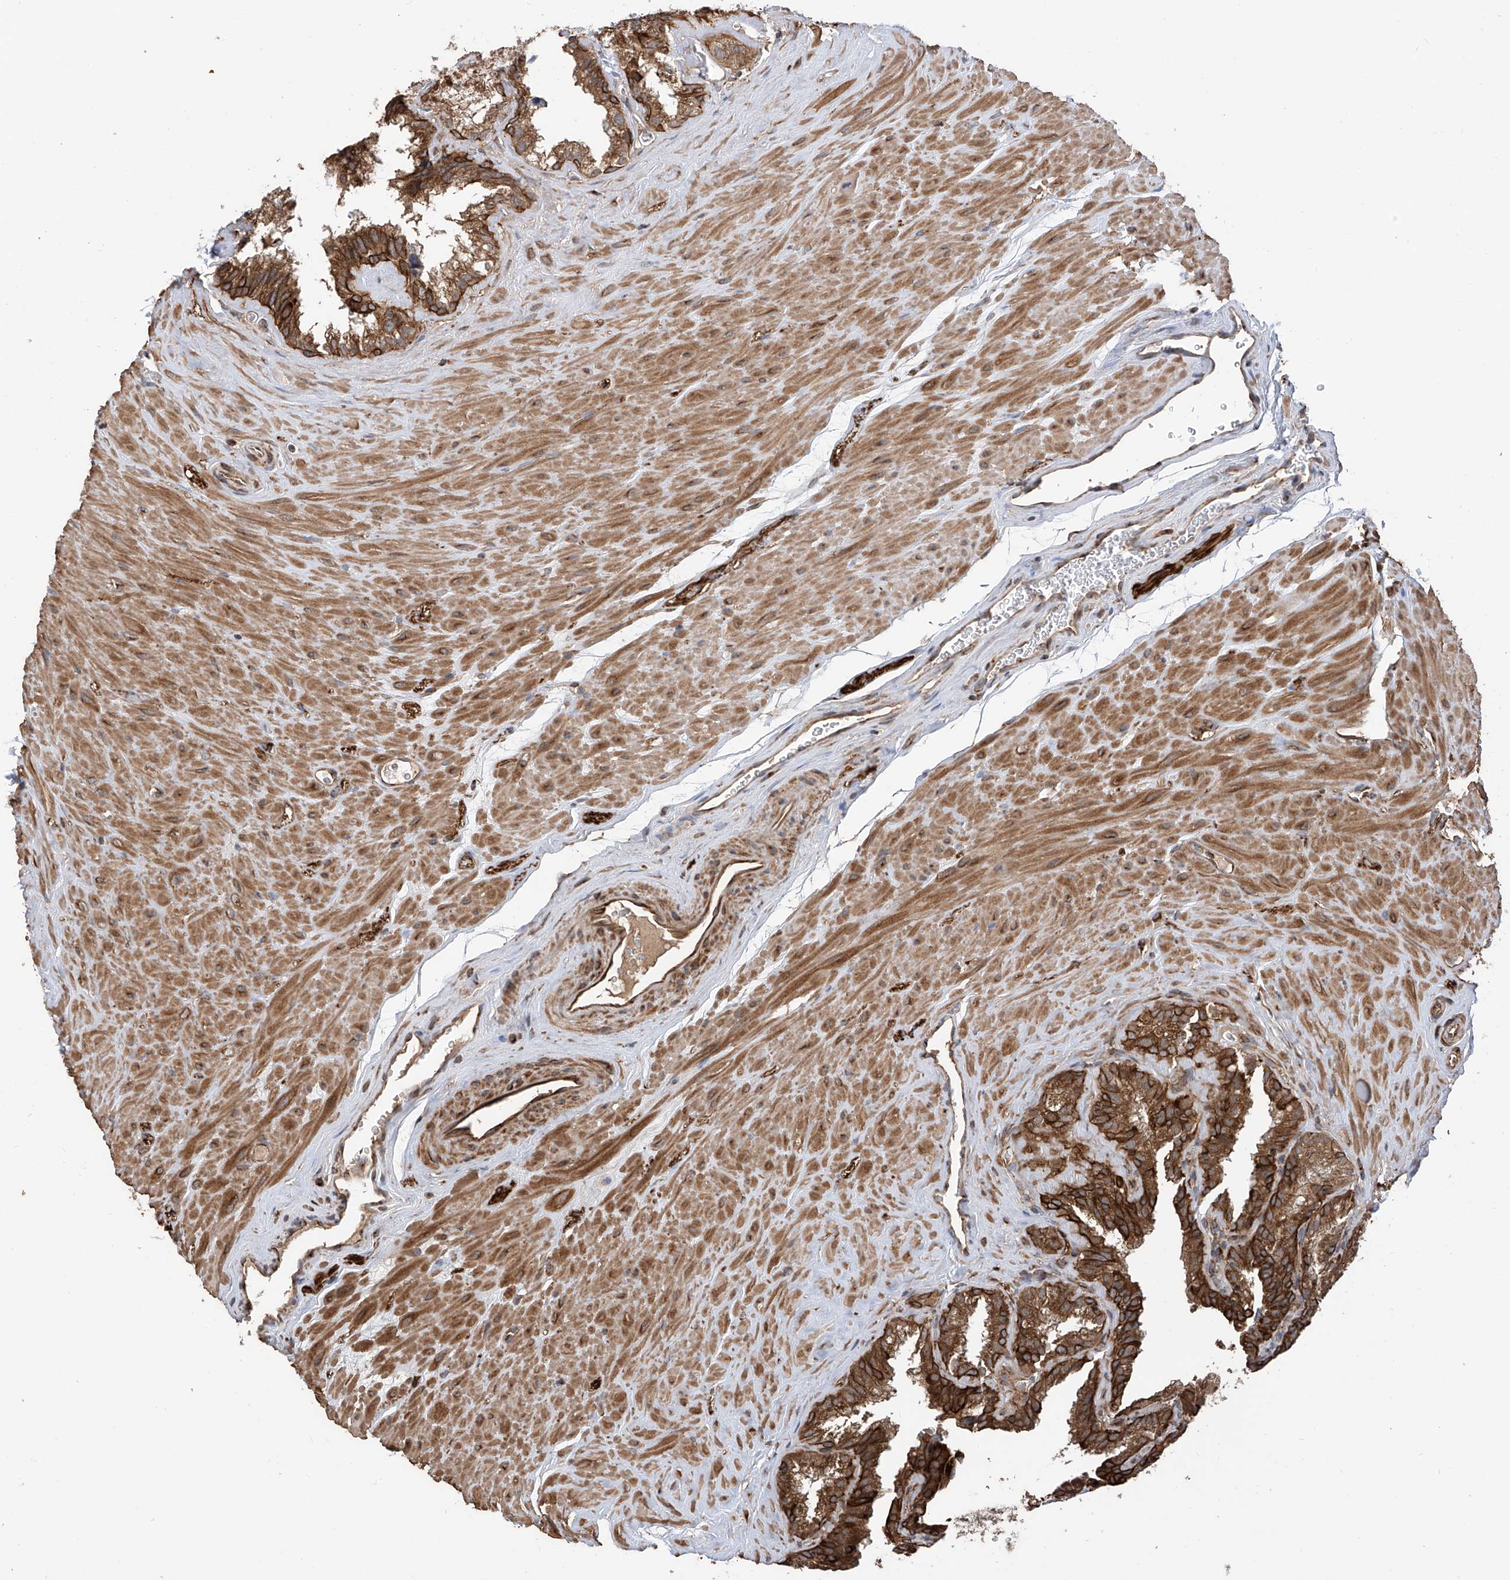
{"staining": {"intensity": "strong", "quantity": "25%-75%", "location": "cytoplasmic/membranous"}, "tissue": "seminal vesicle", "cell_type": "Glandular cells", "image_type": "normal", "snomed": [{"axis": "morphology", "description": "Normal tissue, NOS"}, {"axis": "topography", "description": "Prostate"}, {"axis": "topography", "description": "Seminal veicle"}], "caption": "Strong cytoplasmic/membranous staining for a protein is appreciated in approximately 25%-75% of glandular cells of normal seminal vesicle using IHC.", "gene": "RPAIN", "patient": {"sex": "male", "age": 59}}